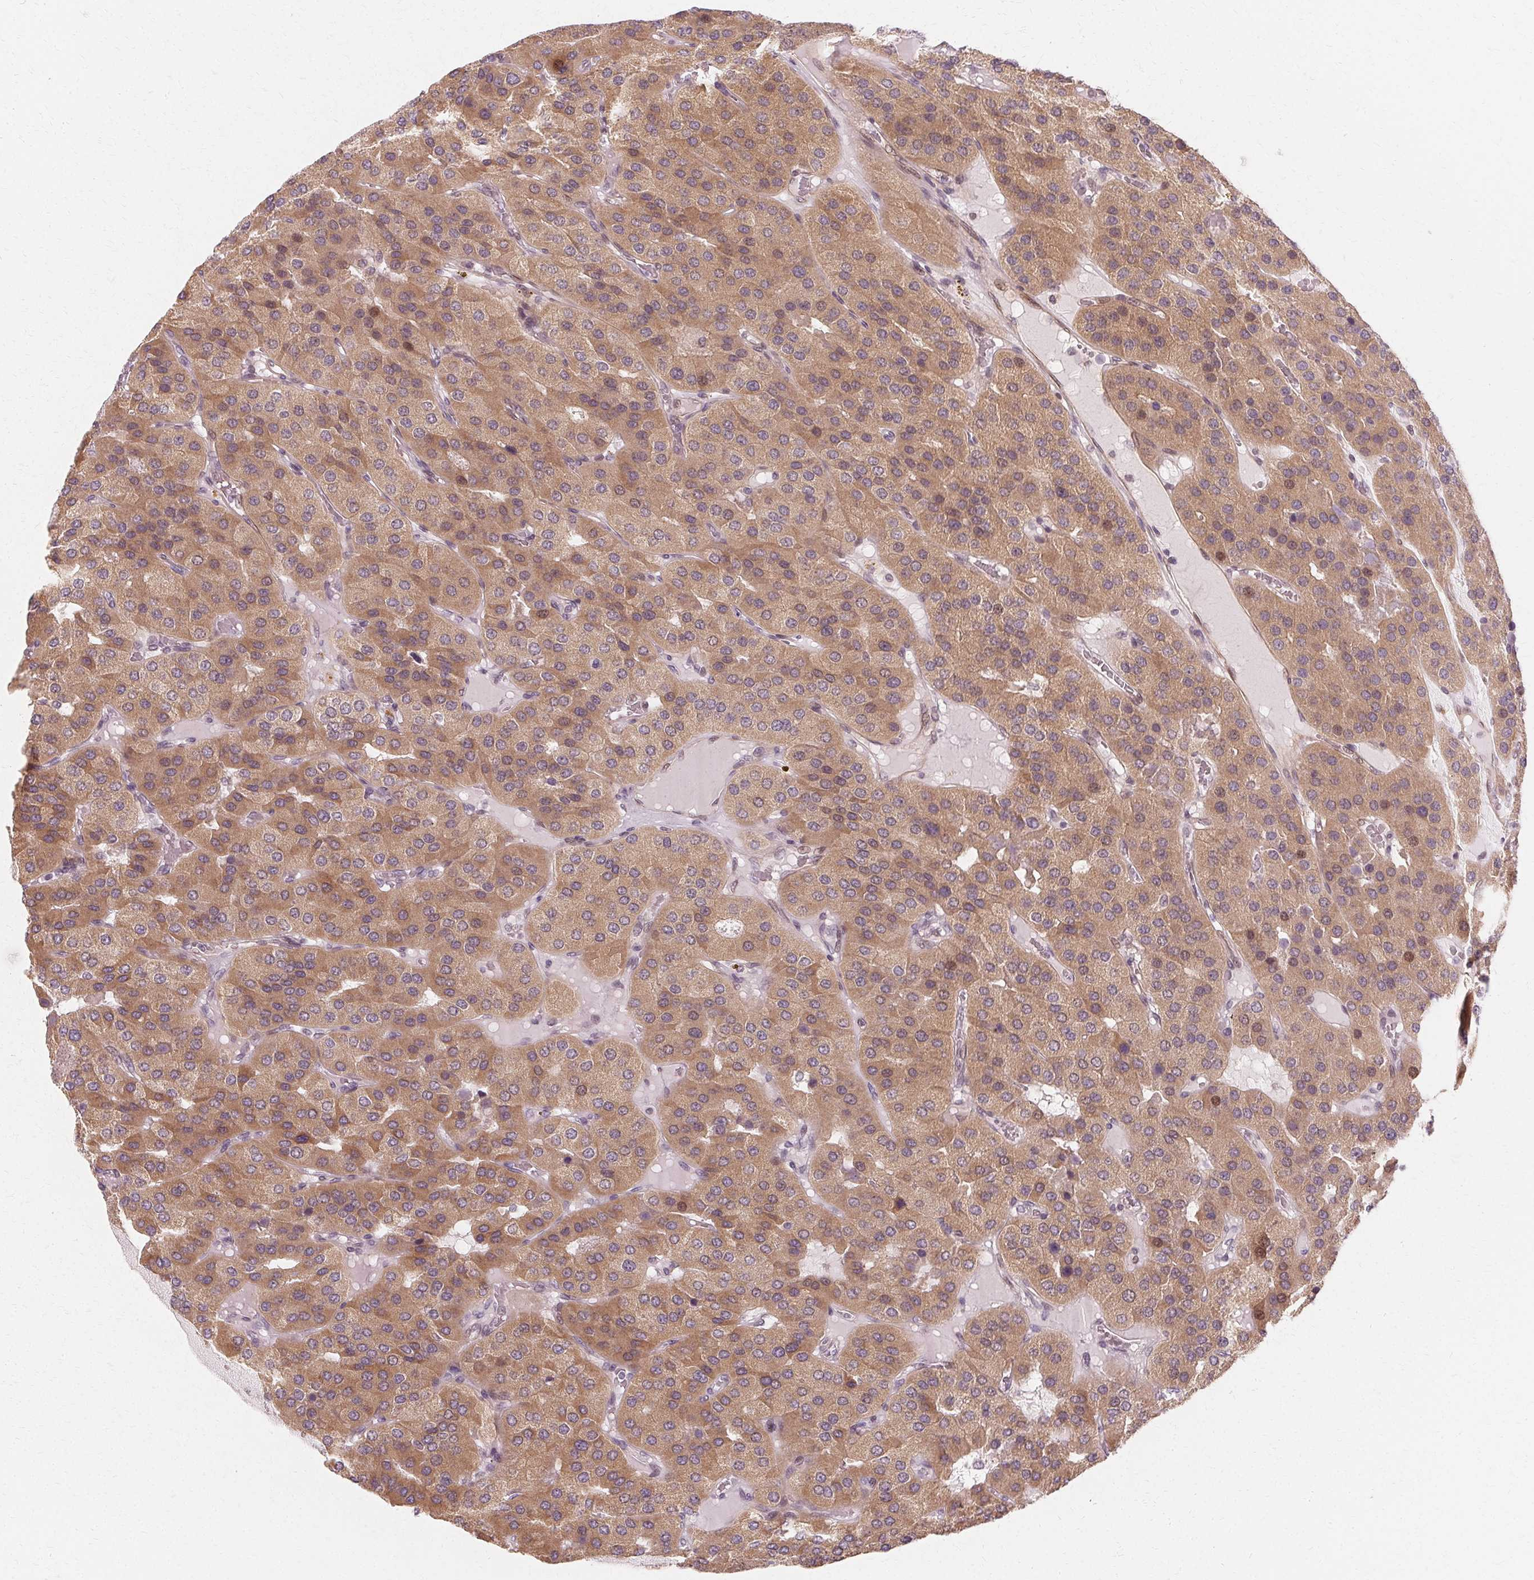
{"staining": {"intensity": "moderate", "quantity": ">75%", "location": "cytoplasmic/membranous"}, "tissue": "parathyroid gland", "cell_type": "Glandular cells", "image_type": "normal", "snomed": [{"axis": "morphology", "description": "Normal tissue, NOS"}, {"axis": "morphology", "description": "Adenoma, NOS"}, {"axis": "topography", "description": "Parathyroid gland"}], "caption": "The histopathology image exhibits a brown stain indicating the presence of a protein in the cytoplasmic/membranous of glandular cells in parathyroid gland.", "gene": "USP8", "patient": {"sex": "female", "age": 86}}